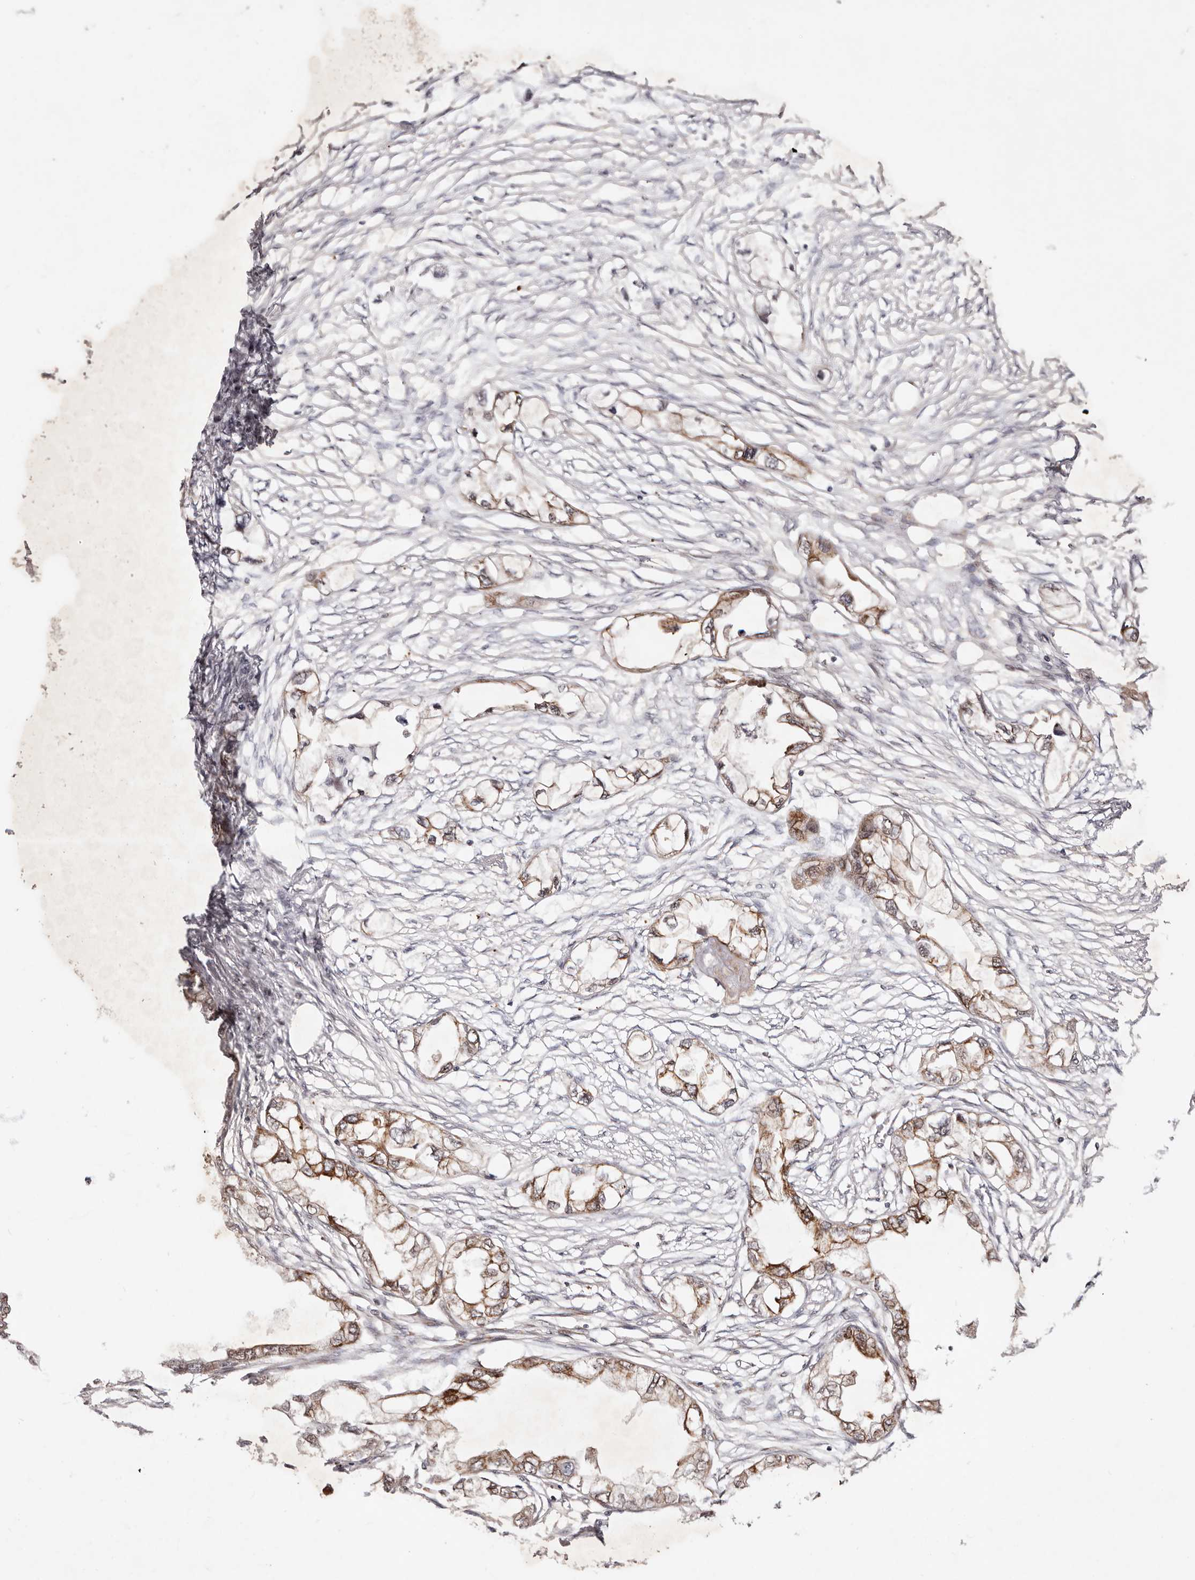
{"staining": {"intensity": "moderate", "quantity": ">75%", "location": "cytoplasmic/membranous"}, "tissue": "endometrial cancer", "cell_type": "Tumor cells", "image_type": "cancer", "snomed": [{"axis": "morphology", "description": "Adenocarcinoma, NOS"}, {"axis": "morphology", "description": "Adenocarcinoma, metastatic, NOS"}, {"axis": "topography", "description": "Adipose tissue"}, {"axis": "topography", "description": "Endometrium"}], "caption": "Immunohistochemistry (DAB (3,3'-diaminobenzidine)) staining of human endometrial metastatic adenocarcinoma displays moderate cytoplasmic/membranous protein expression in about >75% of tumor cells.", "gene": "BCL2L15", "patient": {"sex": "female", "age": 67}}